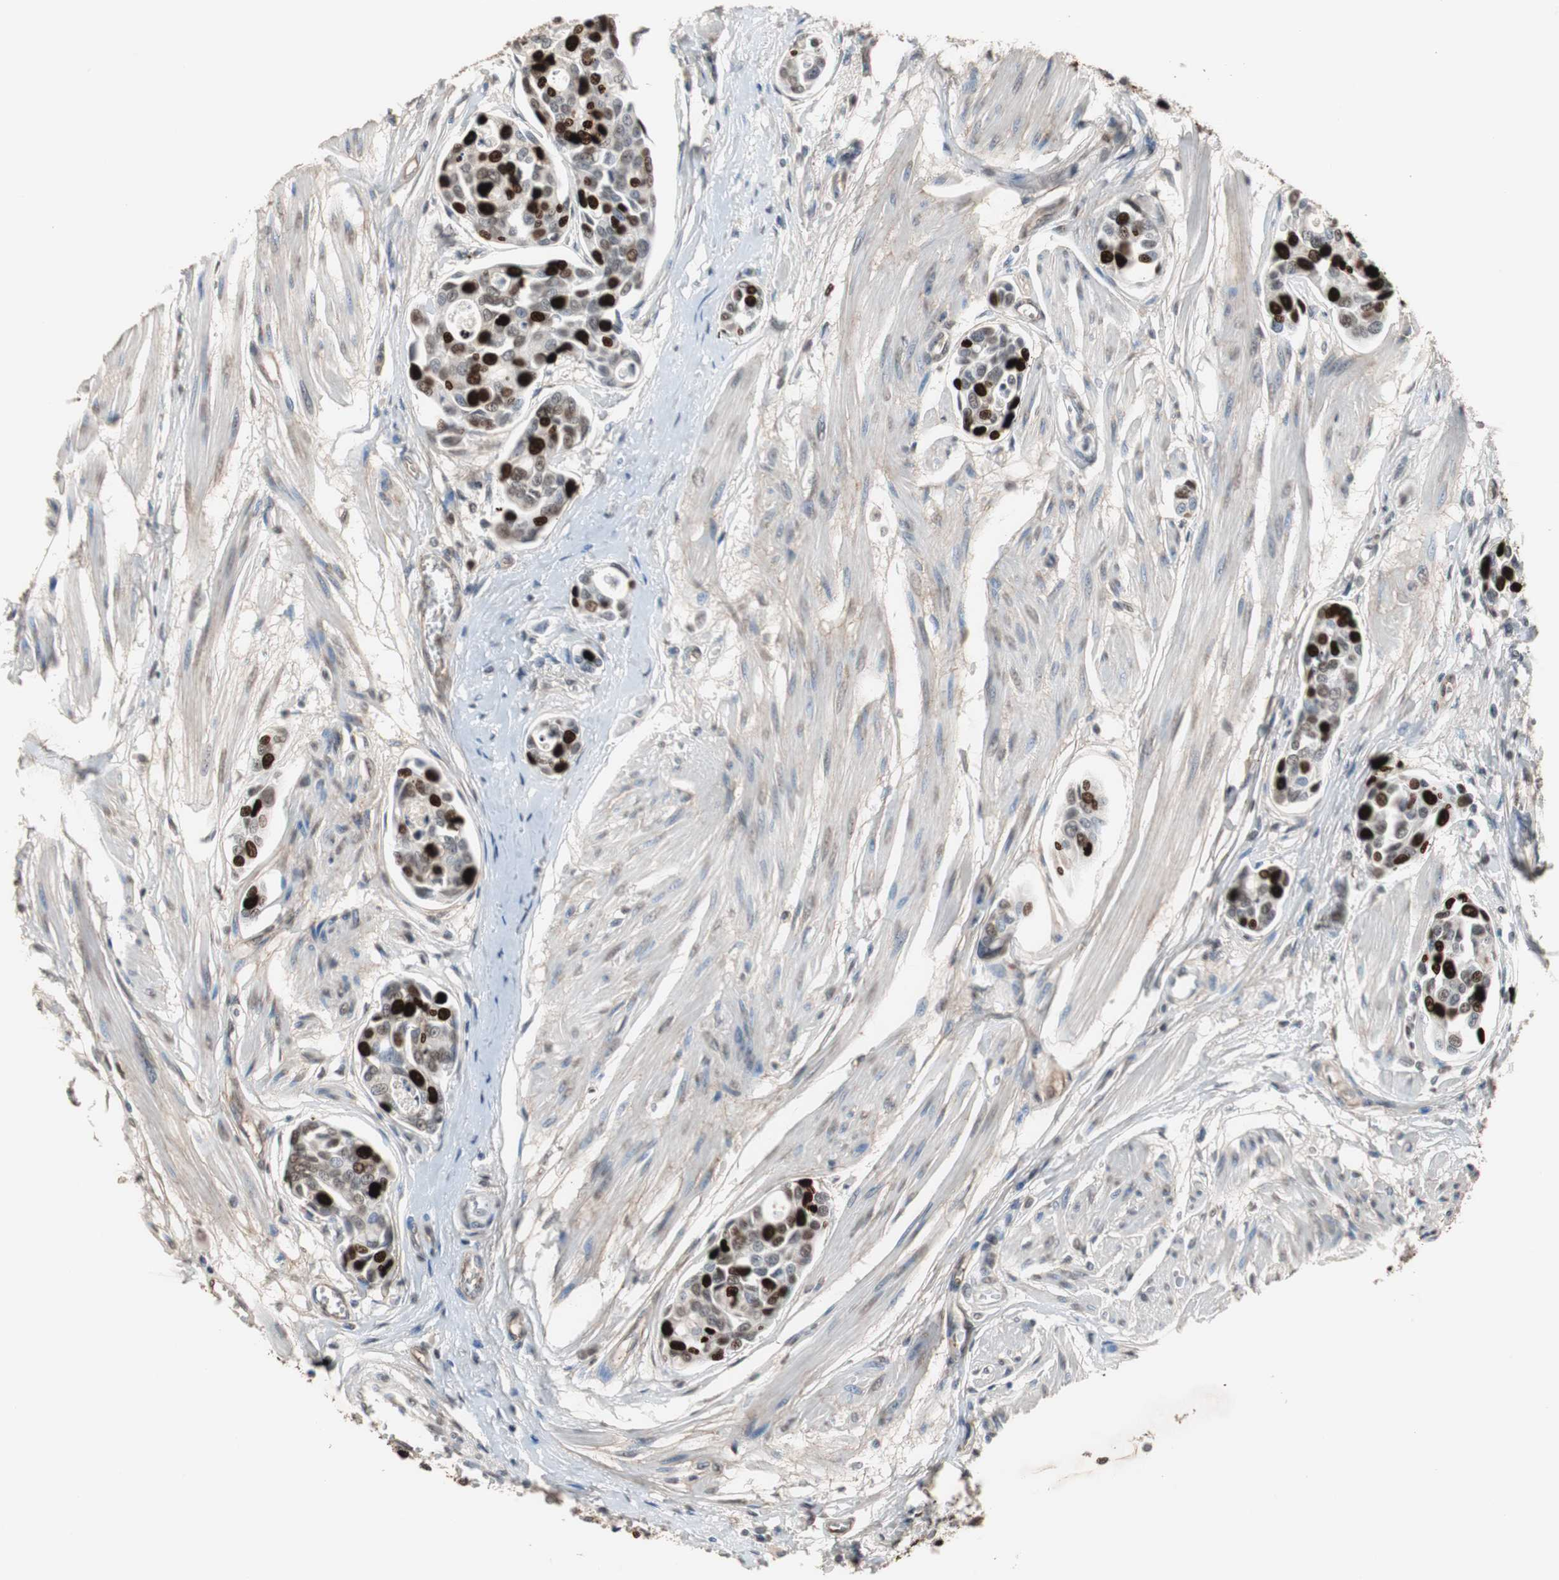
{"staining": {"intensity": "strong", "quantity": "25%-75%", "location": "nuclear"}, "tissue": "urothelial cancer", "cell_type": "Tumor cells", "image_type": "cancer", "snomed": [{"axis": "morphology", "description": "Urothelial carcinoma, High grade"}, {"axis": "topography", "description": "Urinary bladder"}], "caption": "Brown immunohistochemical staining in human urothelial carcinoma (high-grade) demonstrates strong nuclear positivity in about 25%-75% of tumor cells.", "gene": "TOP2A", "patient": {"sex": "male", "age": 78}}